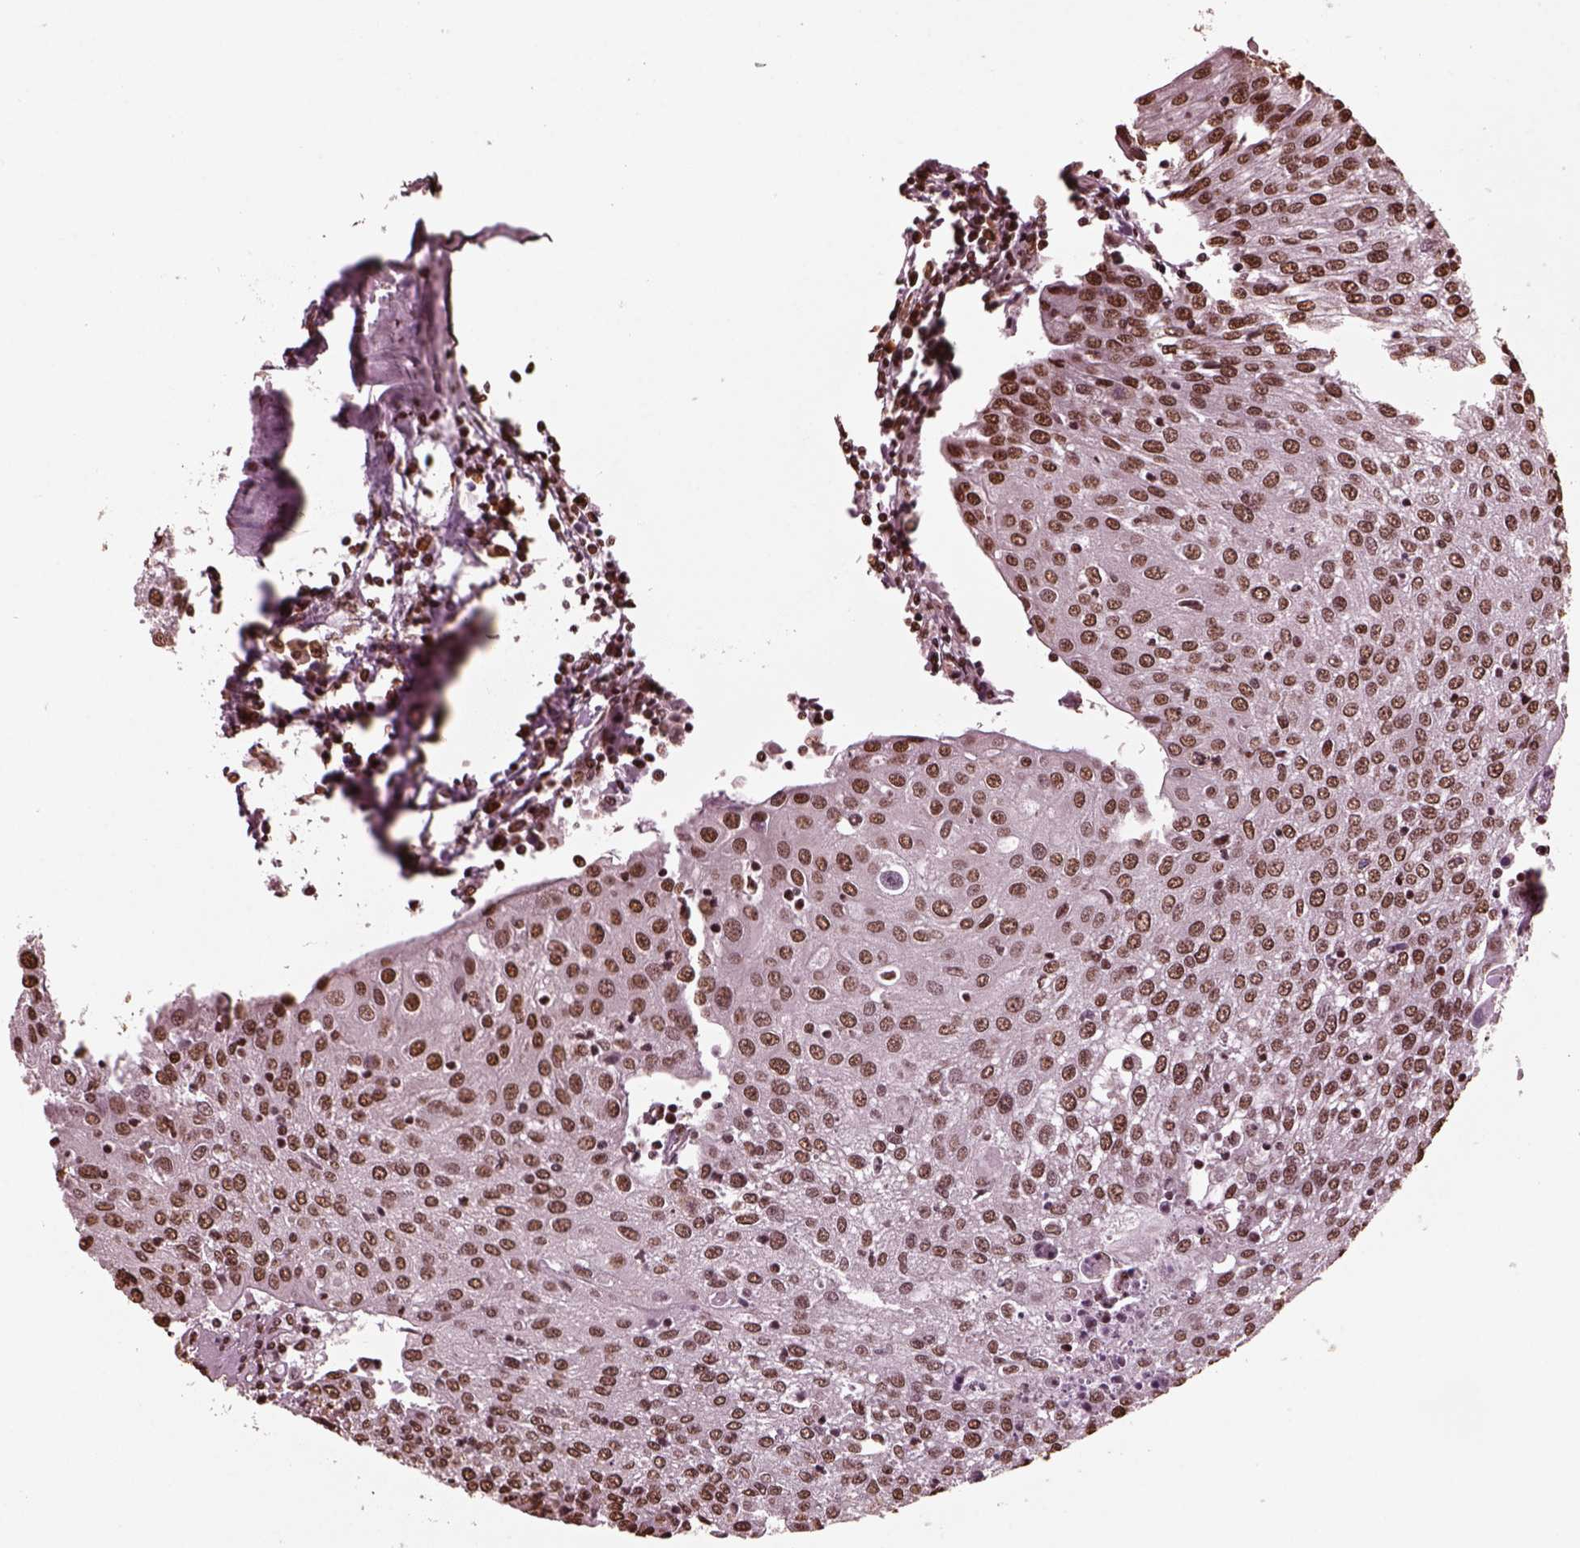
{"staining": {"intensity": "moderate", "quantity": ">75%", "location": "nuclear"}, "tissue": "urothelial cancer", "cell_type": "Tumor cells", "image_type": "cancer", "snomed": [{"axis": "morphology", "description": "Urothelial carcinoma, High grade"}, {"axis": "topography", "description": "Urinary bladder"}], "caption": "Moderate nuclear protein positivity is identified in approximately >75% of tumor cells in urothelial cancer.", "gene": "NSD1", "patient": {"sex": "female", "age": 85}}